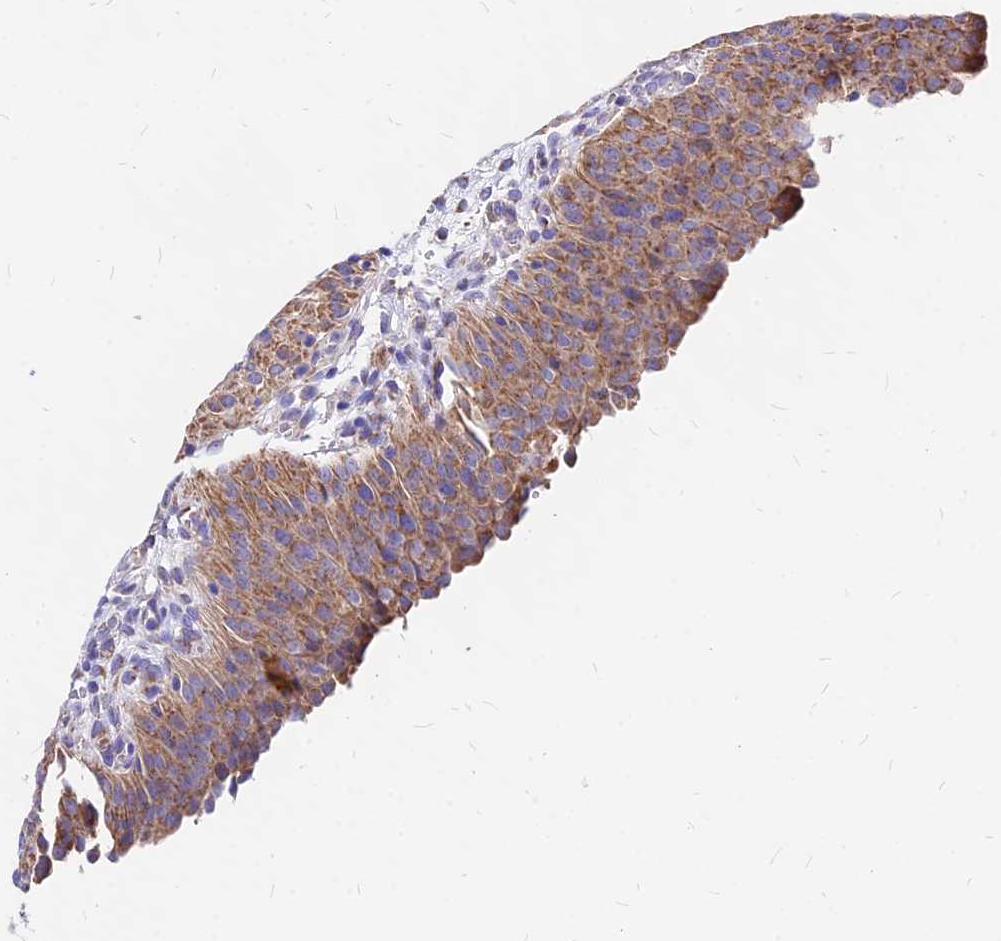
{"staining": {"intensity": "moderate", "quantity": ">75%", "location": "cytoplasmic/membranous"}, "tissue": "urinary bladder", "cell_type": "Urothelial cells", "image_type": "normal", "snomed": [{"axis": "morphology", "description": "Normal tissue, NOS"}, {"axis": "morphology", "description": "Dysplasia, NOS"}, {"axis": "topography", "description": "Urinary bladder"}], "caption": "Immunohistochemistry histopathology image of unremarkable human urinary bladder stained for a protein (brown), which shows medium levels of moderate cytoplasmic/membranous staining in about >75% of urothelial cells.", "gene": "MRPL3", "patient": {"sex": "male", "age": 35}}